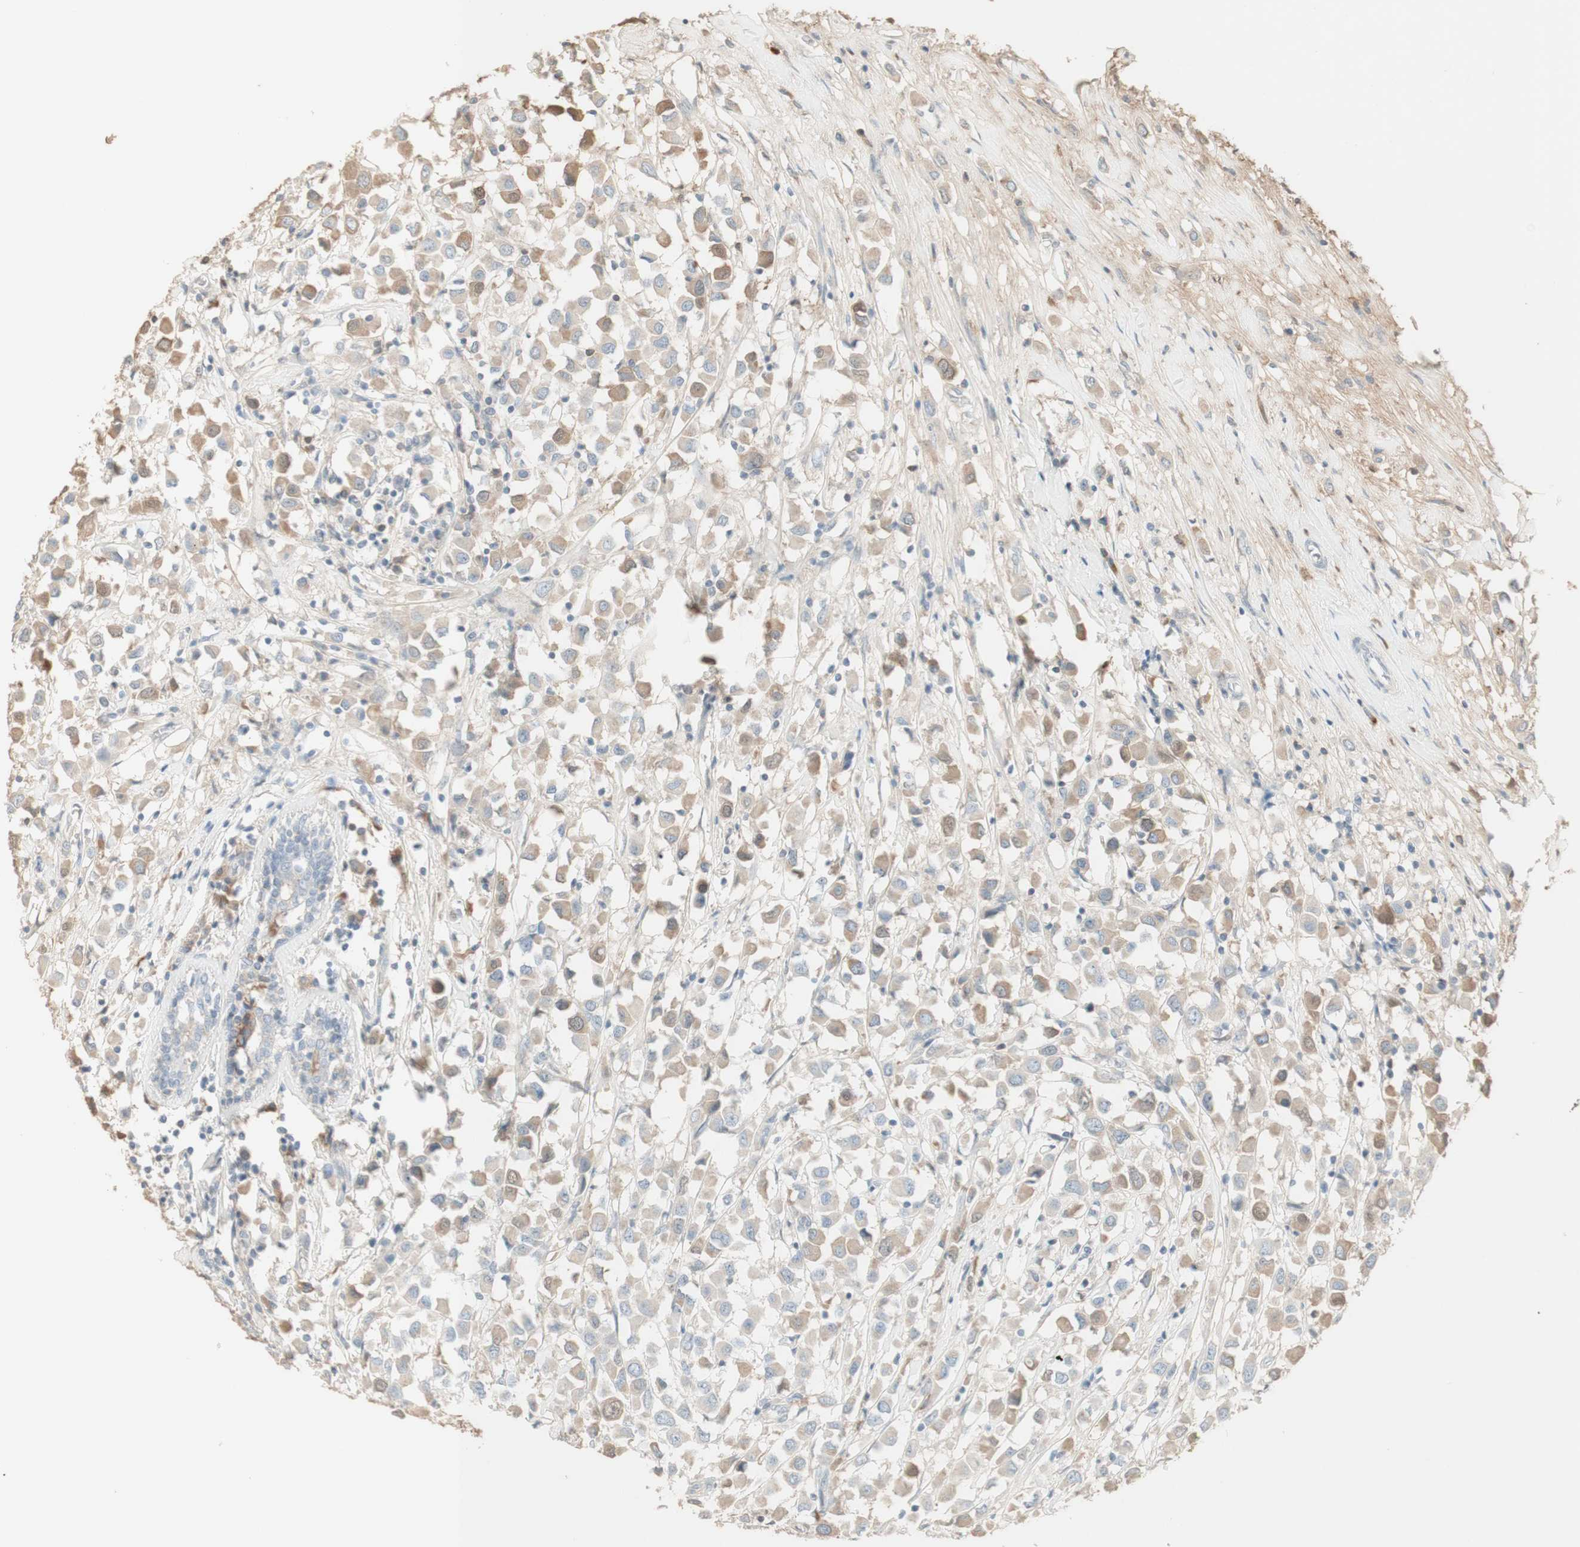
{"staining": {"intensity": "weak", "quantity": "25%-75%", "location": "cytoplasmic/membranous"}, "tissue": "breast cancer", "cell_type": "Tumor cells", "image_type": "cancer", "snomed": [{"axis": "morphology", "description": "Duct carcinoma"}, {"axis": "topography", "description": "Breast"}], "caption": "Immunohistochemical staining of breast cancer (intraductal carcinoma) reveals weak cytoplasmic/membranous protein staining in about 25%-75% of tumor cells.", "gene": "IFNG", "patient": {"sex": "female", "age": 61}}